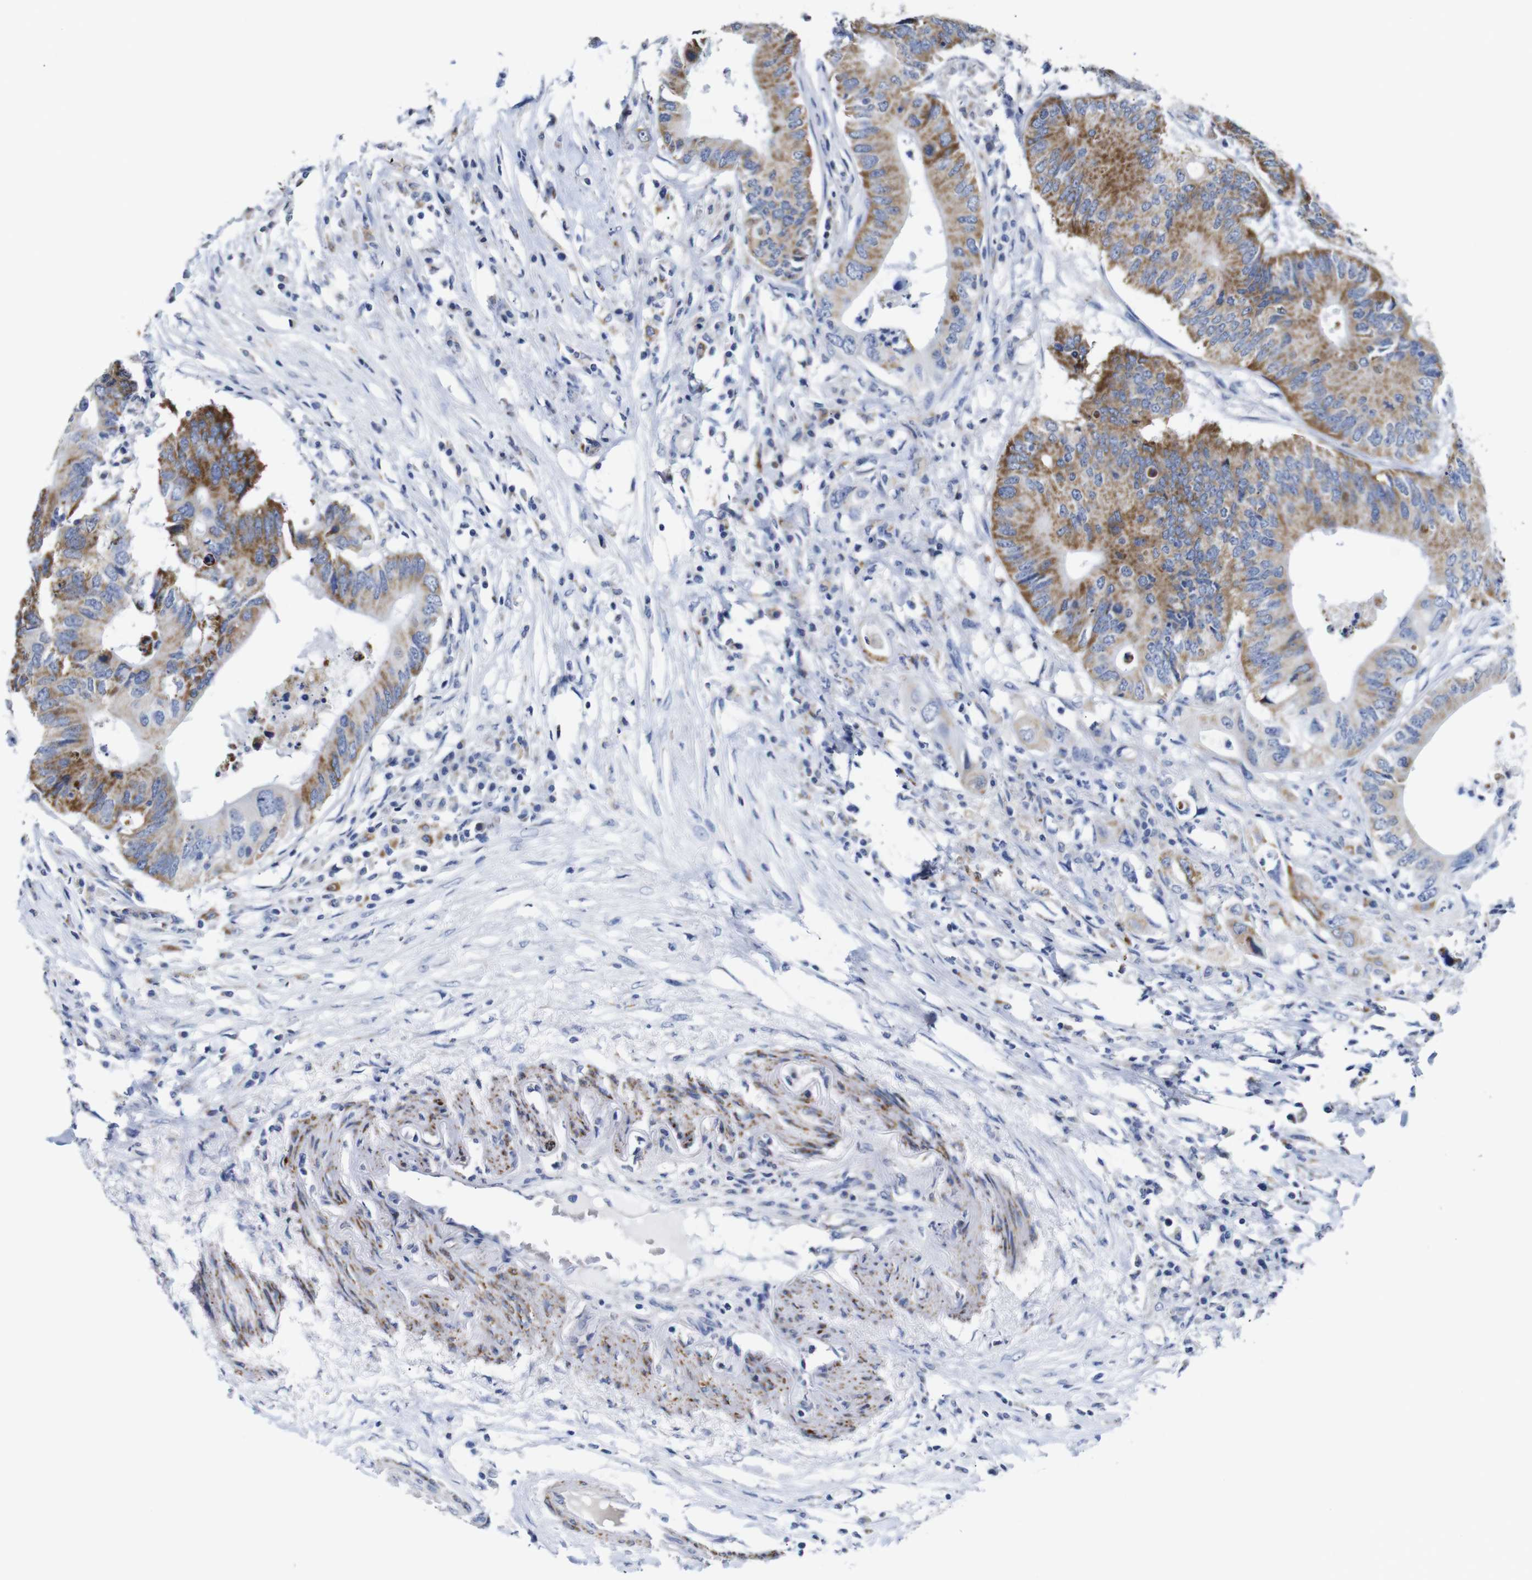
{"staining": {"intensity": "strong", "quantity": "25%-75%", "location": "cytoplasmic/membranous"}, "tissue": "colorectal cancer", "cell_type": "Tumor cells", "image_type": "cancer", "snomed": [{"axis": "morphology", "description": "Adenocarcinoma, NOS"}, {"axis": "topography", "description": "Colon"}], "caption": "Immunohistochemical staining of colorectal cancer (adenocarcinoma) exhibits high levels of strong cytoplasmic/membranous staining in approximately 25%-75% of tumor cells. The staining is performed using DAB brown chromogen to label protein expression. The nuclei are counter-stained blue using hematoxylin.", "gene": "MAOA", "patient": {"sex": "male", "age": 71}}